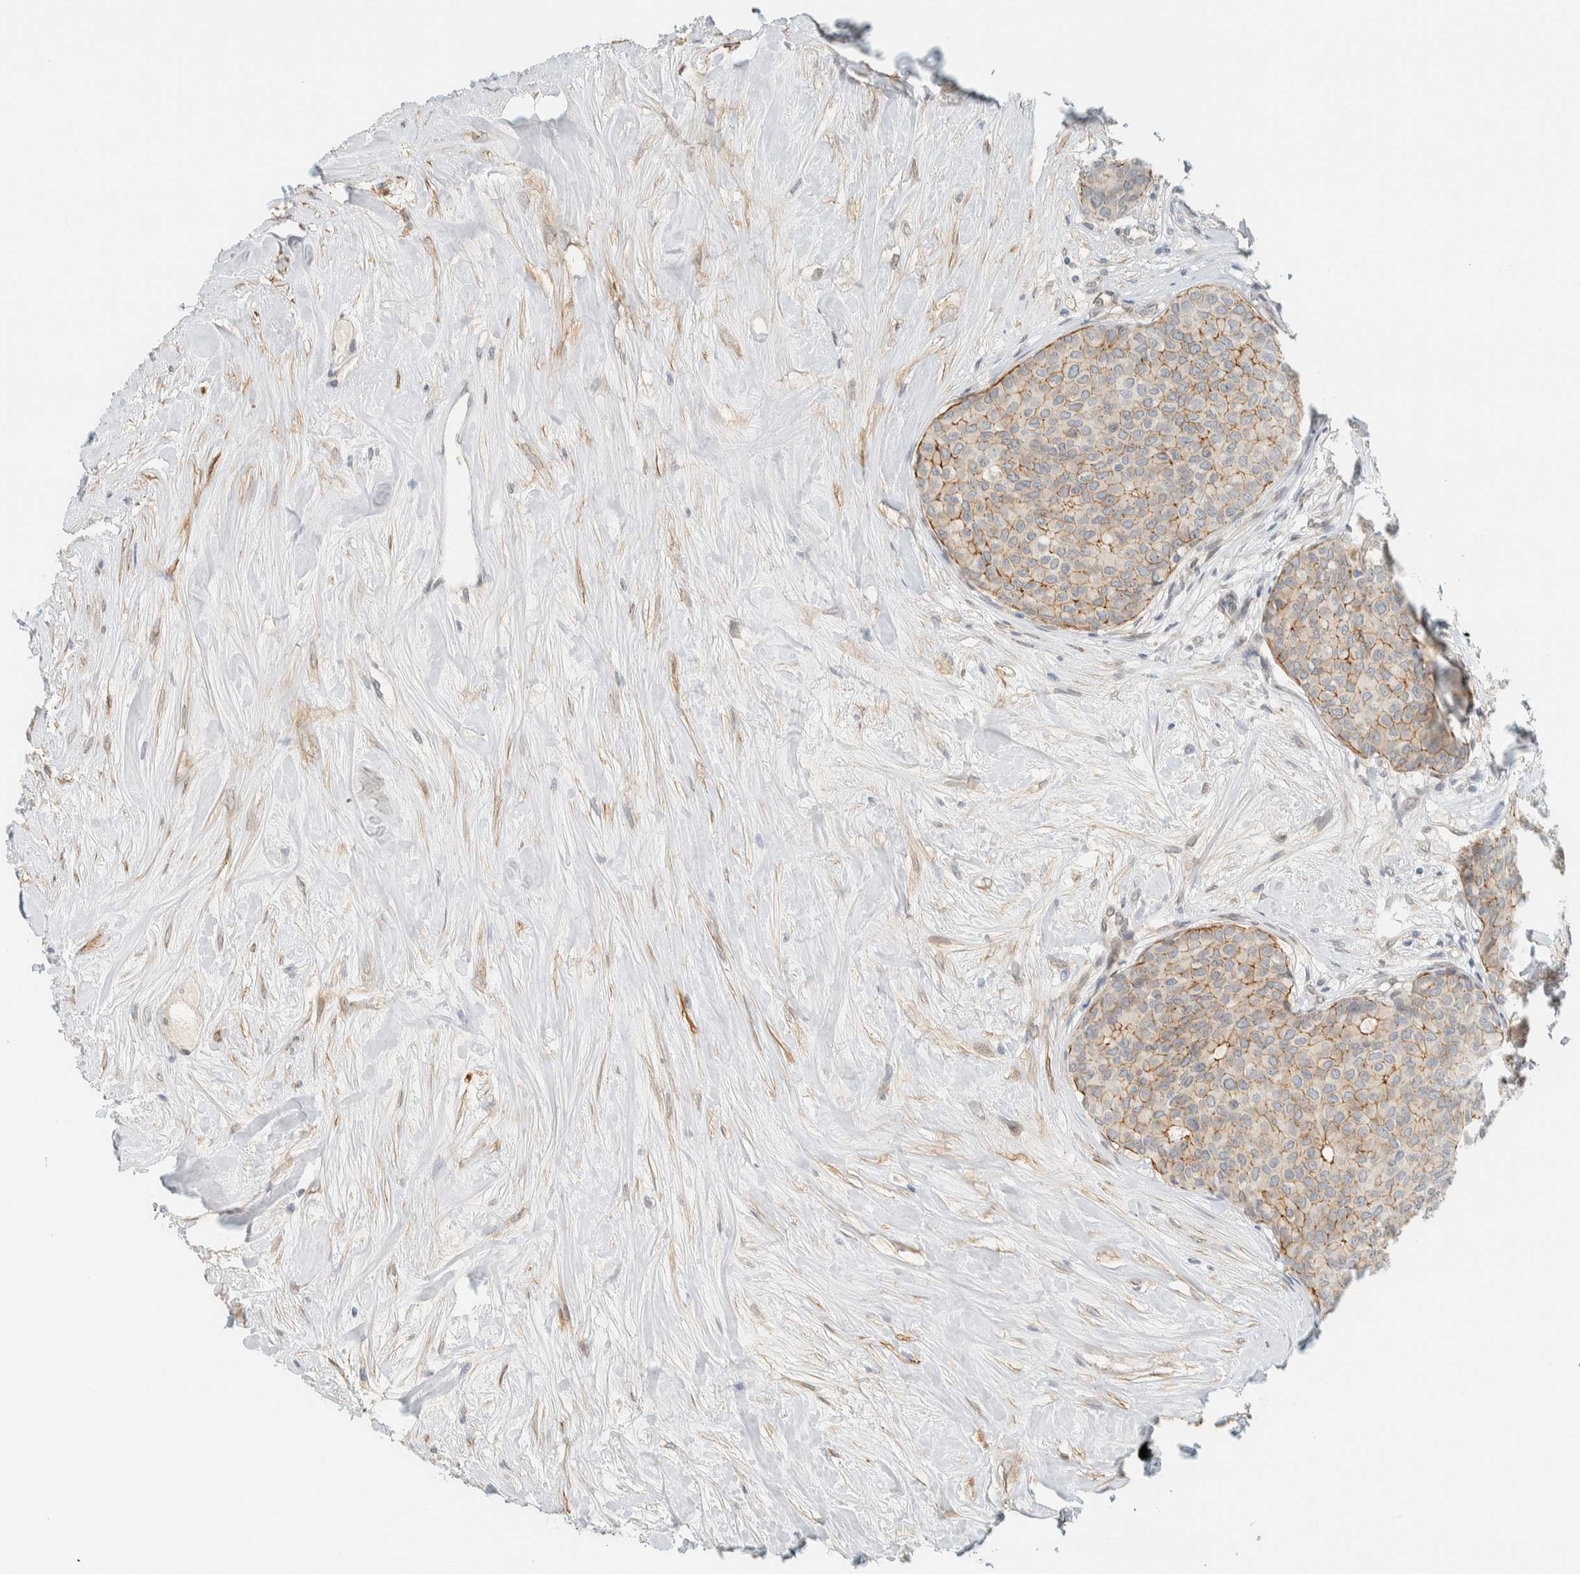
{"staining": {"intensity": "weak", "quantity": "25%-75%", "location": "cytoplasmic/membranous"}, "tissue": "breast cancer", "cell_type": "Tumor cells", "image_type": "cancer", "snomed": [{"axis": "morphology", "description": "Duct carcinoma"}, {"axis": "topography", "description": "Breast"}], "caption": "Weak cytoplasmic/membranous staining for a protein is seen in approximately 25%-75% of tumor cells of breast cancer using immunohistochemistry.", "gene": "C1QTNF12", "patient": {"sex": "female", "age": 75}}